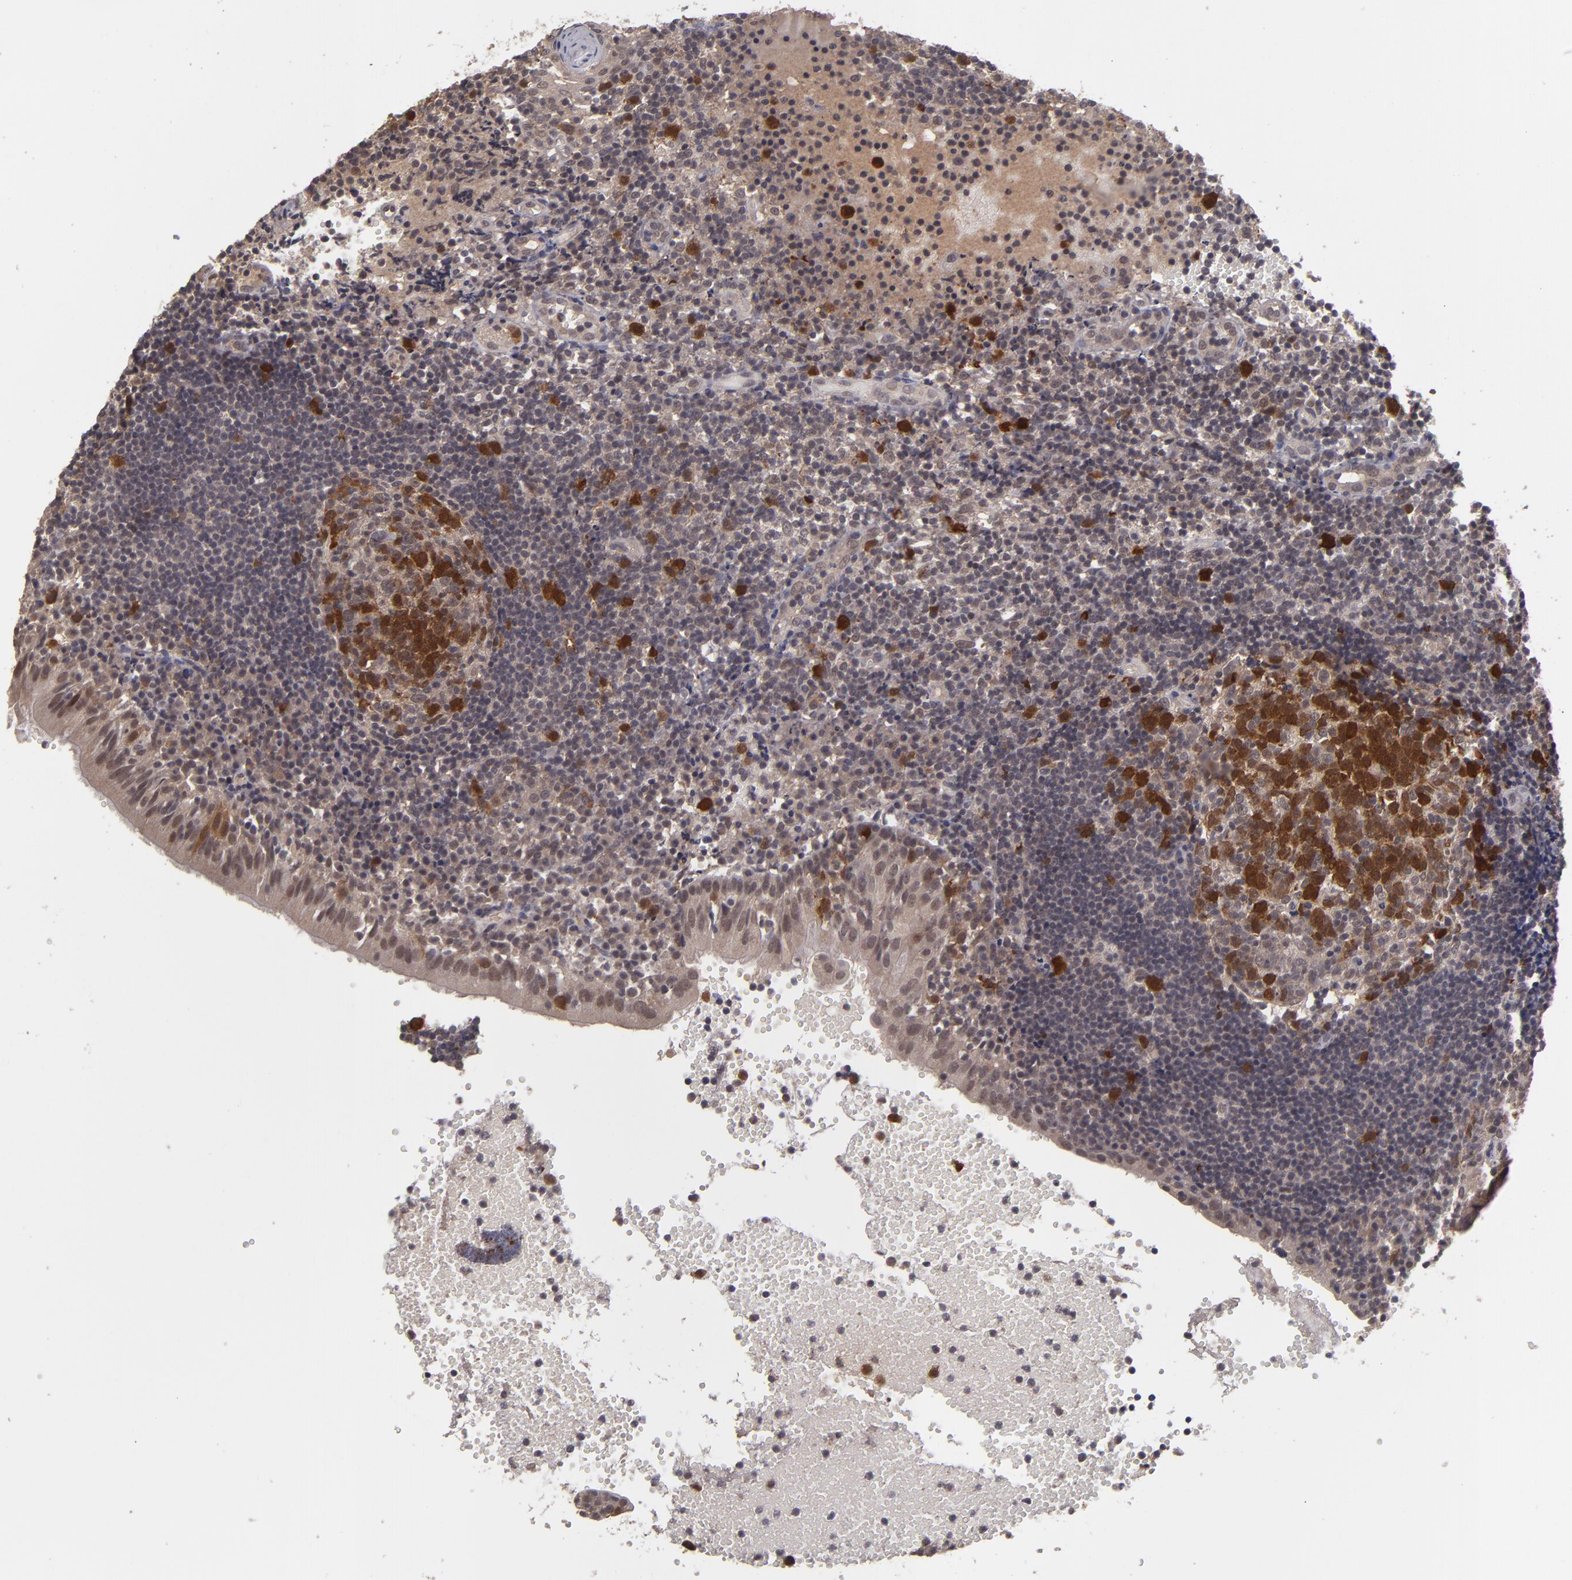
{"staining": {"intensity": "strong", "quantity": ">75%", "location": "cytoplasmic/membranous,nuclear"}, "tissue": "tonsil", "cell_type": "Germinal center cells", "image_type": "normal", "snomed": [{"axis": "morphology", "description": "Normal tissue, NOS"}, {"axis": "topography", "description": "Tonsil"}], "caption": "A high-resolution photomicrograph shows IHC staining of unremarkable tonsil, which demonstrates strong cytoplasmic/membranous,nuclear positivity in approximately >75% of germinal center cells. (DAB (3,3'-diaminobenzidine) IHC with brightfield microscopy, high magnification).", "gene": "TYMS", "patient": {"sex": "female", "age": 40}}